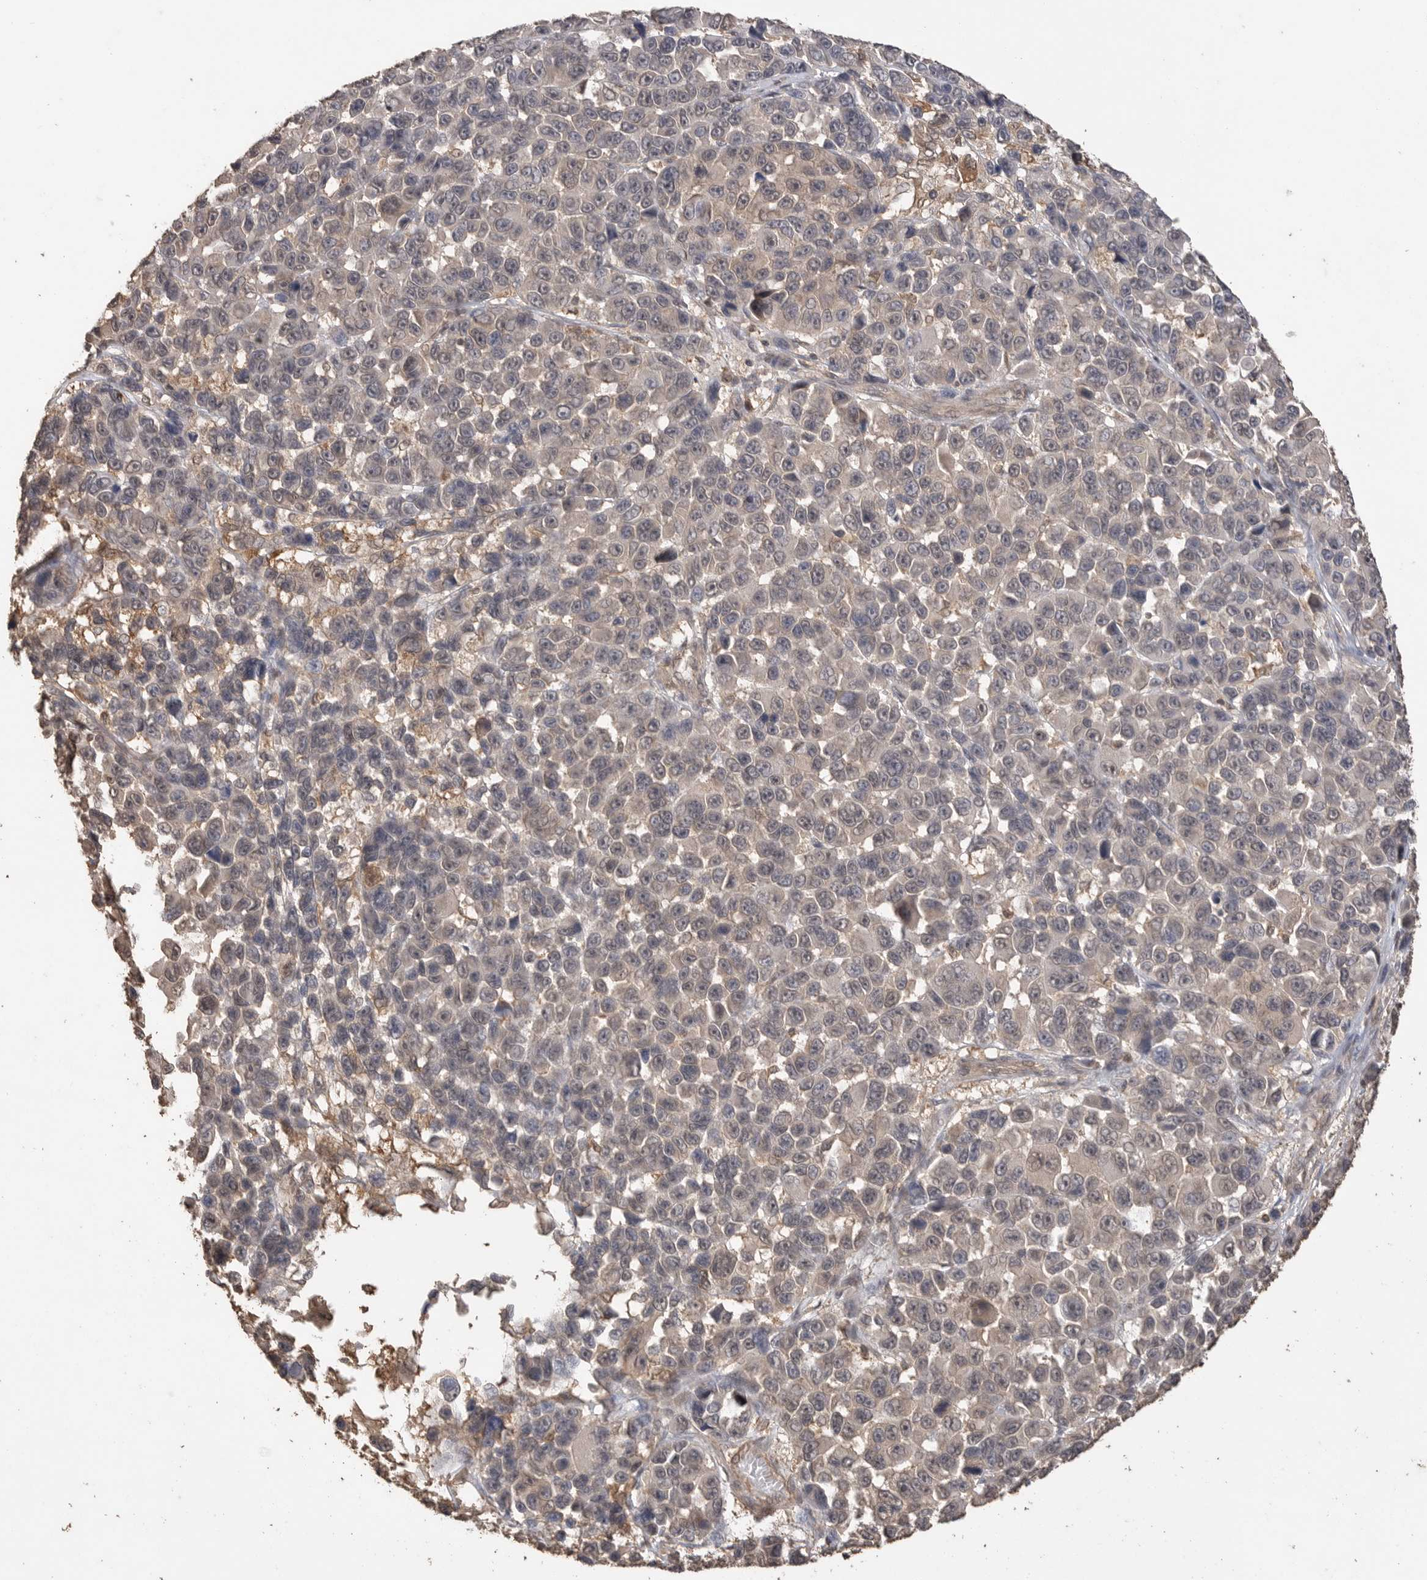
{"staining": {"intensity": "negative", "quantity": "none", "location": "none"}, "tissue": "melanoma", "cell_type": "Tumor cells", "image_type": "cancer", "snomed": [{"axis": "morphology", "description": "Malignant melanoma, NOS"}, {"axis": "topography", "description": "Skin"}], "caption": "Malignant melanoma stained for a protein using immunohistochemistry (IHC) shows no expression tumor cells.", "gene": "MAP2K1", "patient": {"sex": "male", "age": 53}}